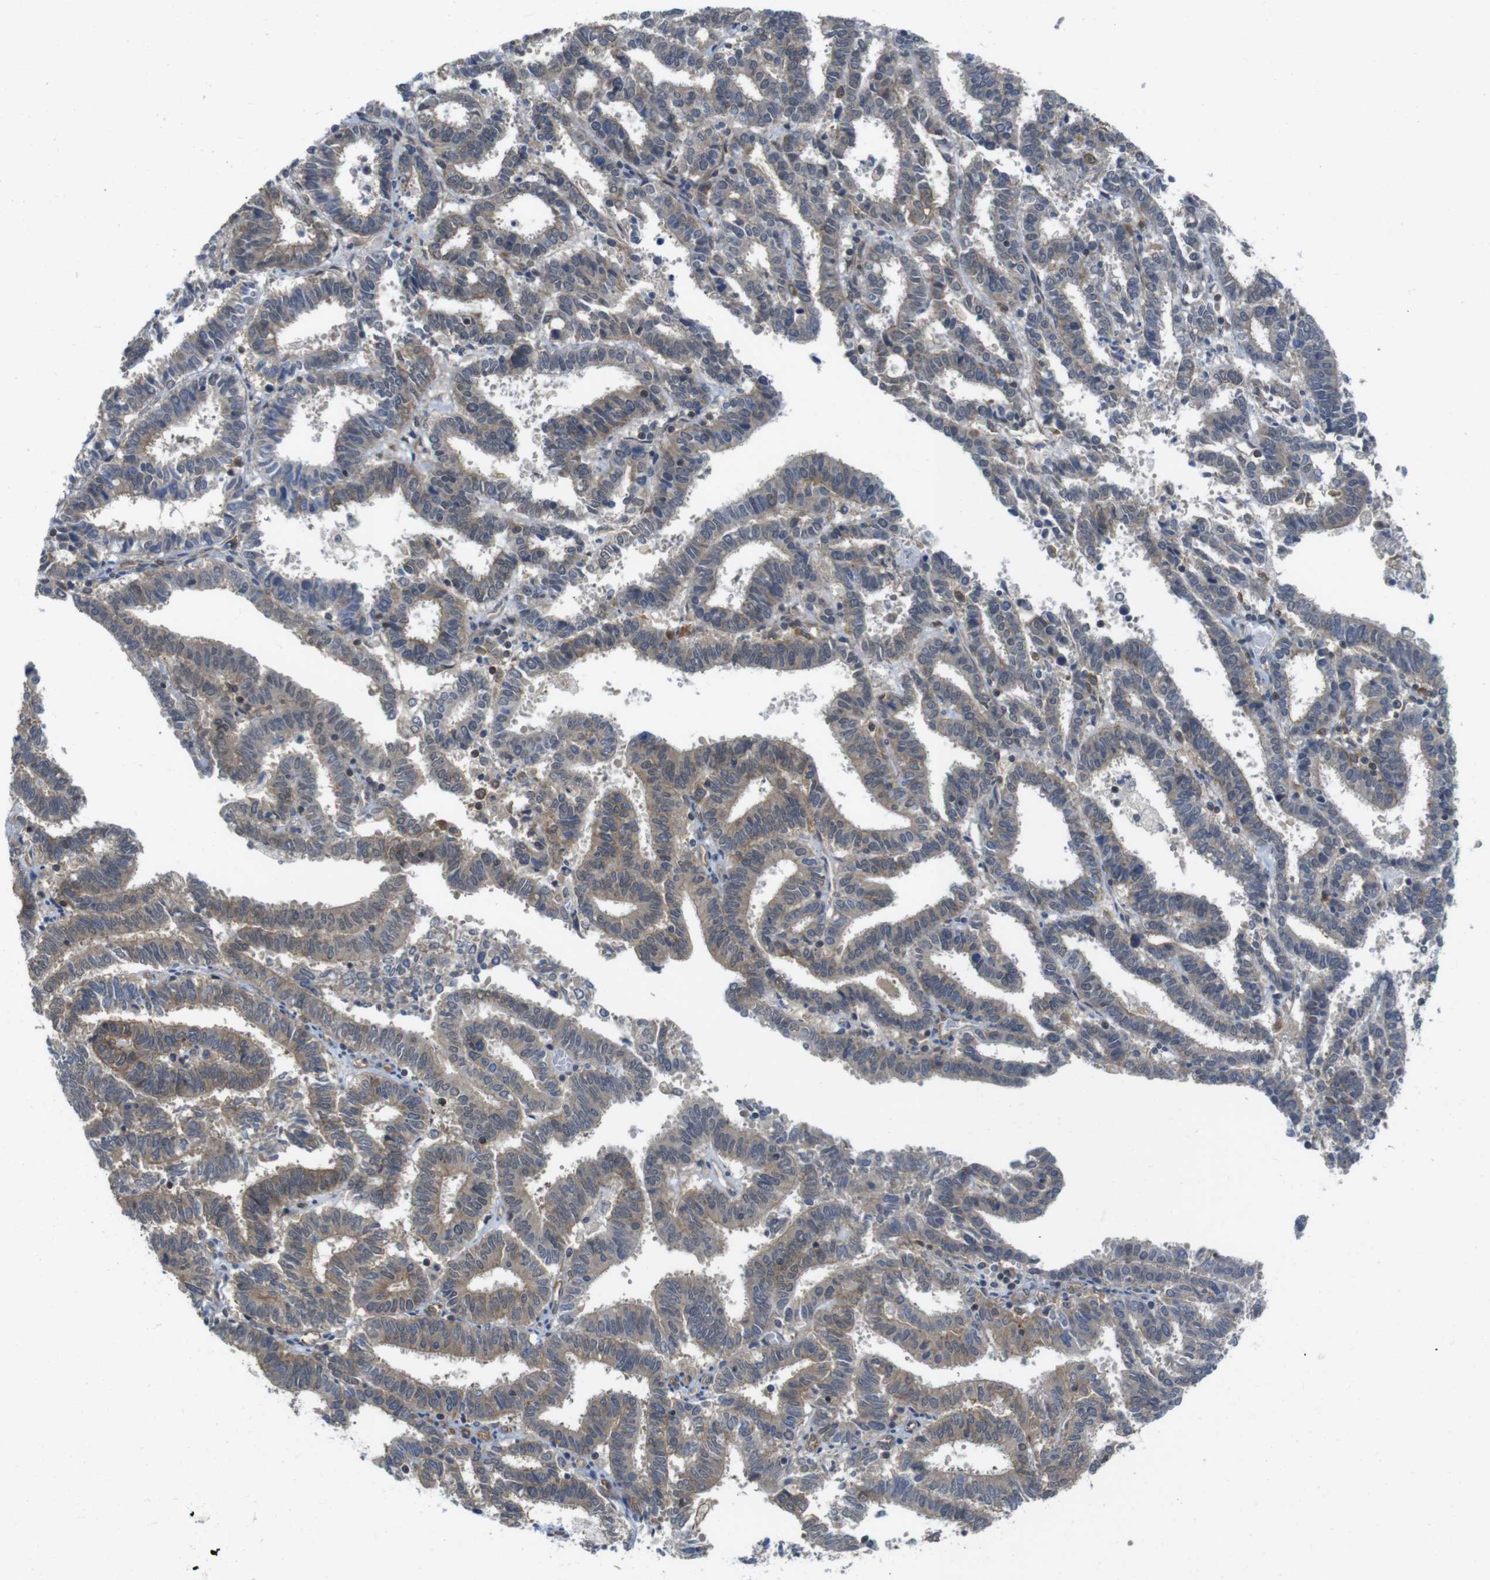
{"staining": {"intensity": "moderate", "quantity": ">75%", "location": "cytoplasmic/membranous"}, "tissue": "endometrial cancer", "cell_type": "Tumor cells", "image_type": "cancer", "snomed": [{"axis": "morphology", "description": "Adenocarcinoma, NOS"}, {"axis": "topography", "description": "Uterus"}], "caption": "Moderate cytoplasmic/membranous protein staining is identified in approximately >75% of tumor cells in endometrial adenocarcinoma. The staining is performed using DAB (3,3'-diaminobenzidine) brown chromogen to label protein expression. The nuclei are counter-stained blue using hematoxylin.", "gene": "ZDHHC5", "patient": {"sex": "female", "age": 83}}